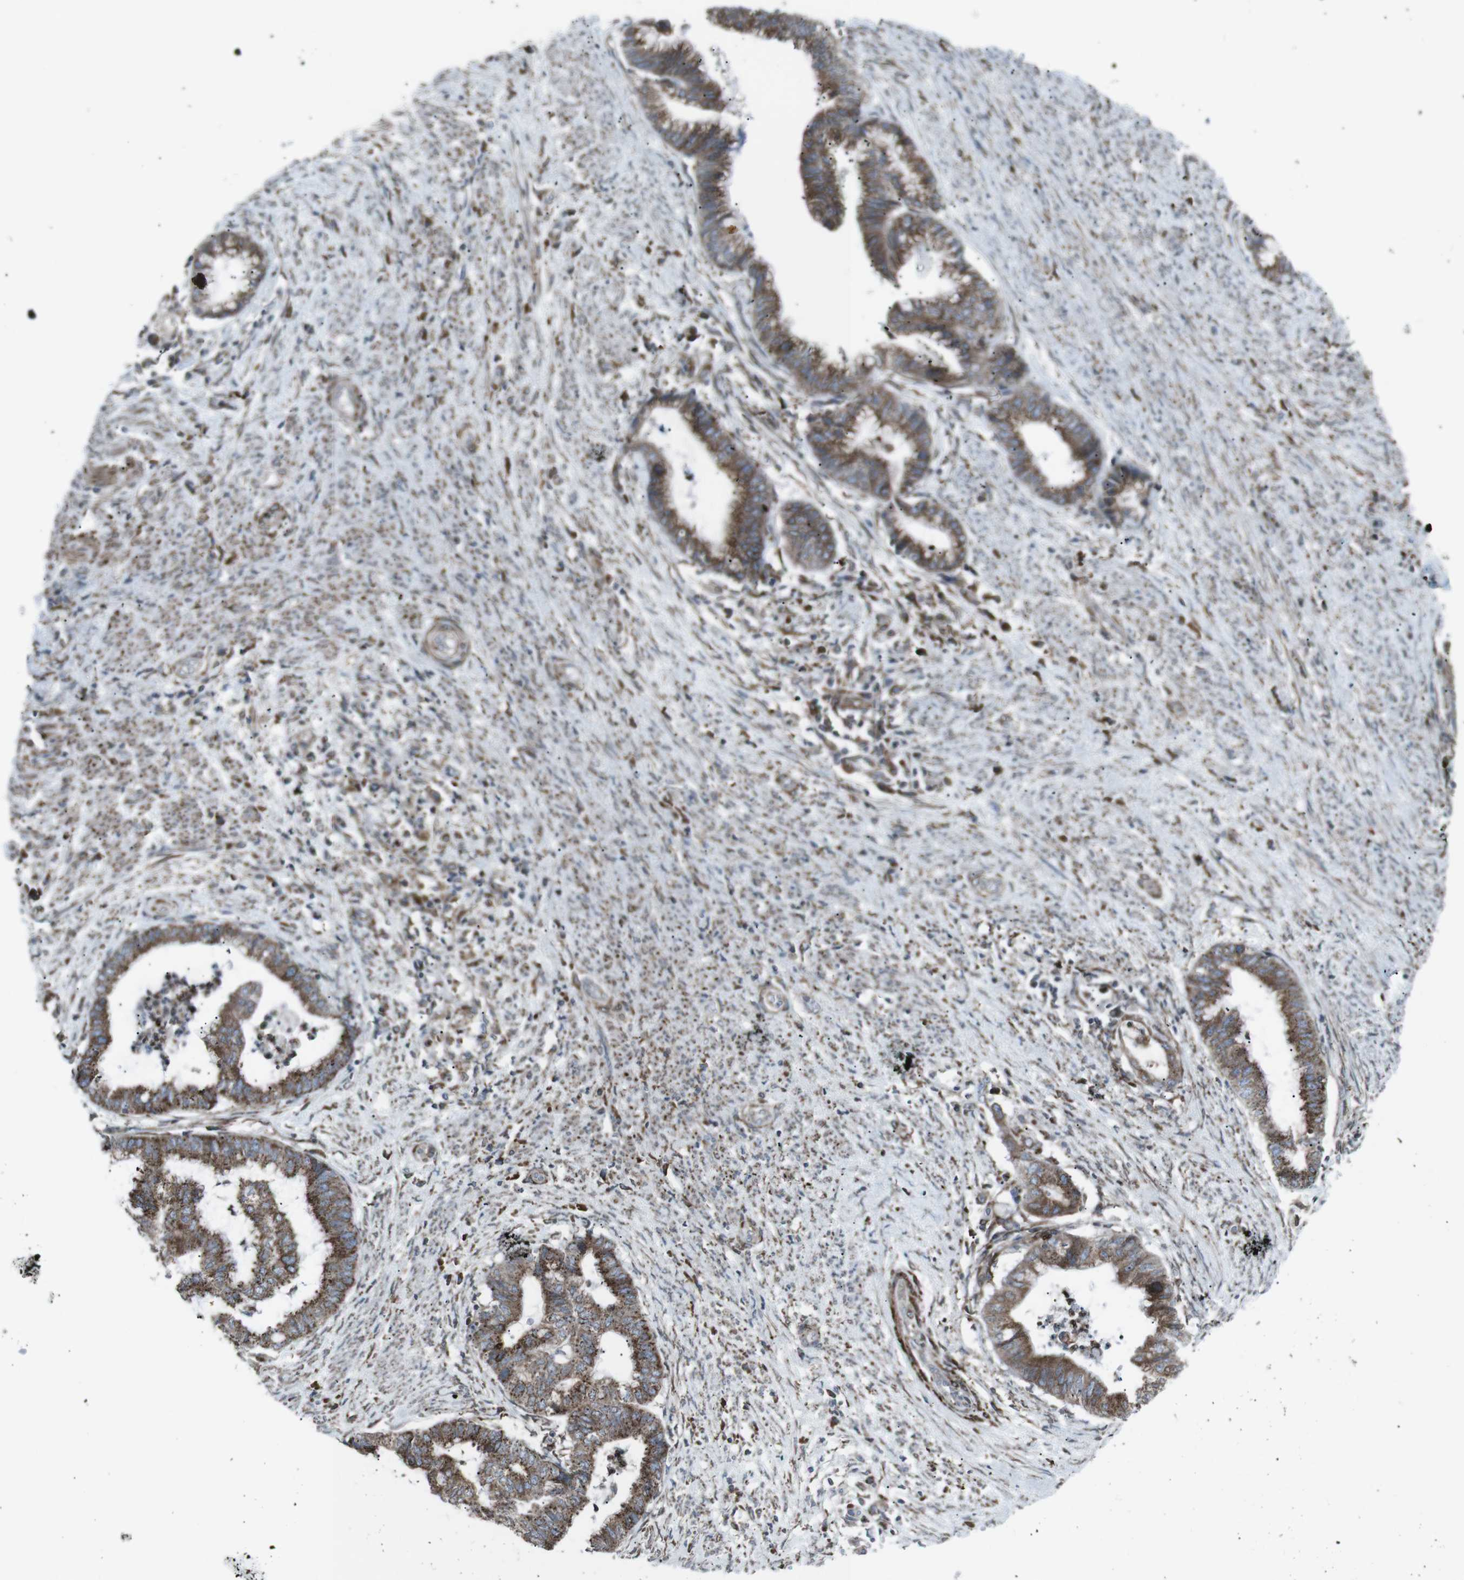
{"staining": {"intensity": "moderate", "quantity": ">75%", "location": "cytoplasmic/membranous"}, "tissue": "endometrial cancer", "cell_type": "Tumor cells", "image_type": "cancer", "snomed": [{"axis": "morphology", "description": "Necrosis, NOS"}, {"axis": "morphology", "description": "Adenocarcinoma, NOS"}, {"axis": "topography", "description": "Endometrium"}], "caption": "Tumor cells show medium levels of moderate cytoplasmic/membranous positivity in approximately >75% of cells in endometrial cancer. Ihc stains the protein of interest in brown and the nuclei are stained blue.", "gene": "LNPK", "patient": {"sex": "female", "age": 79}}